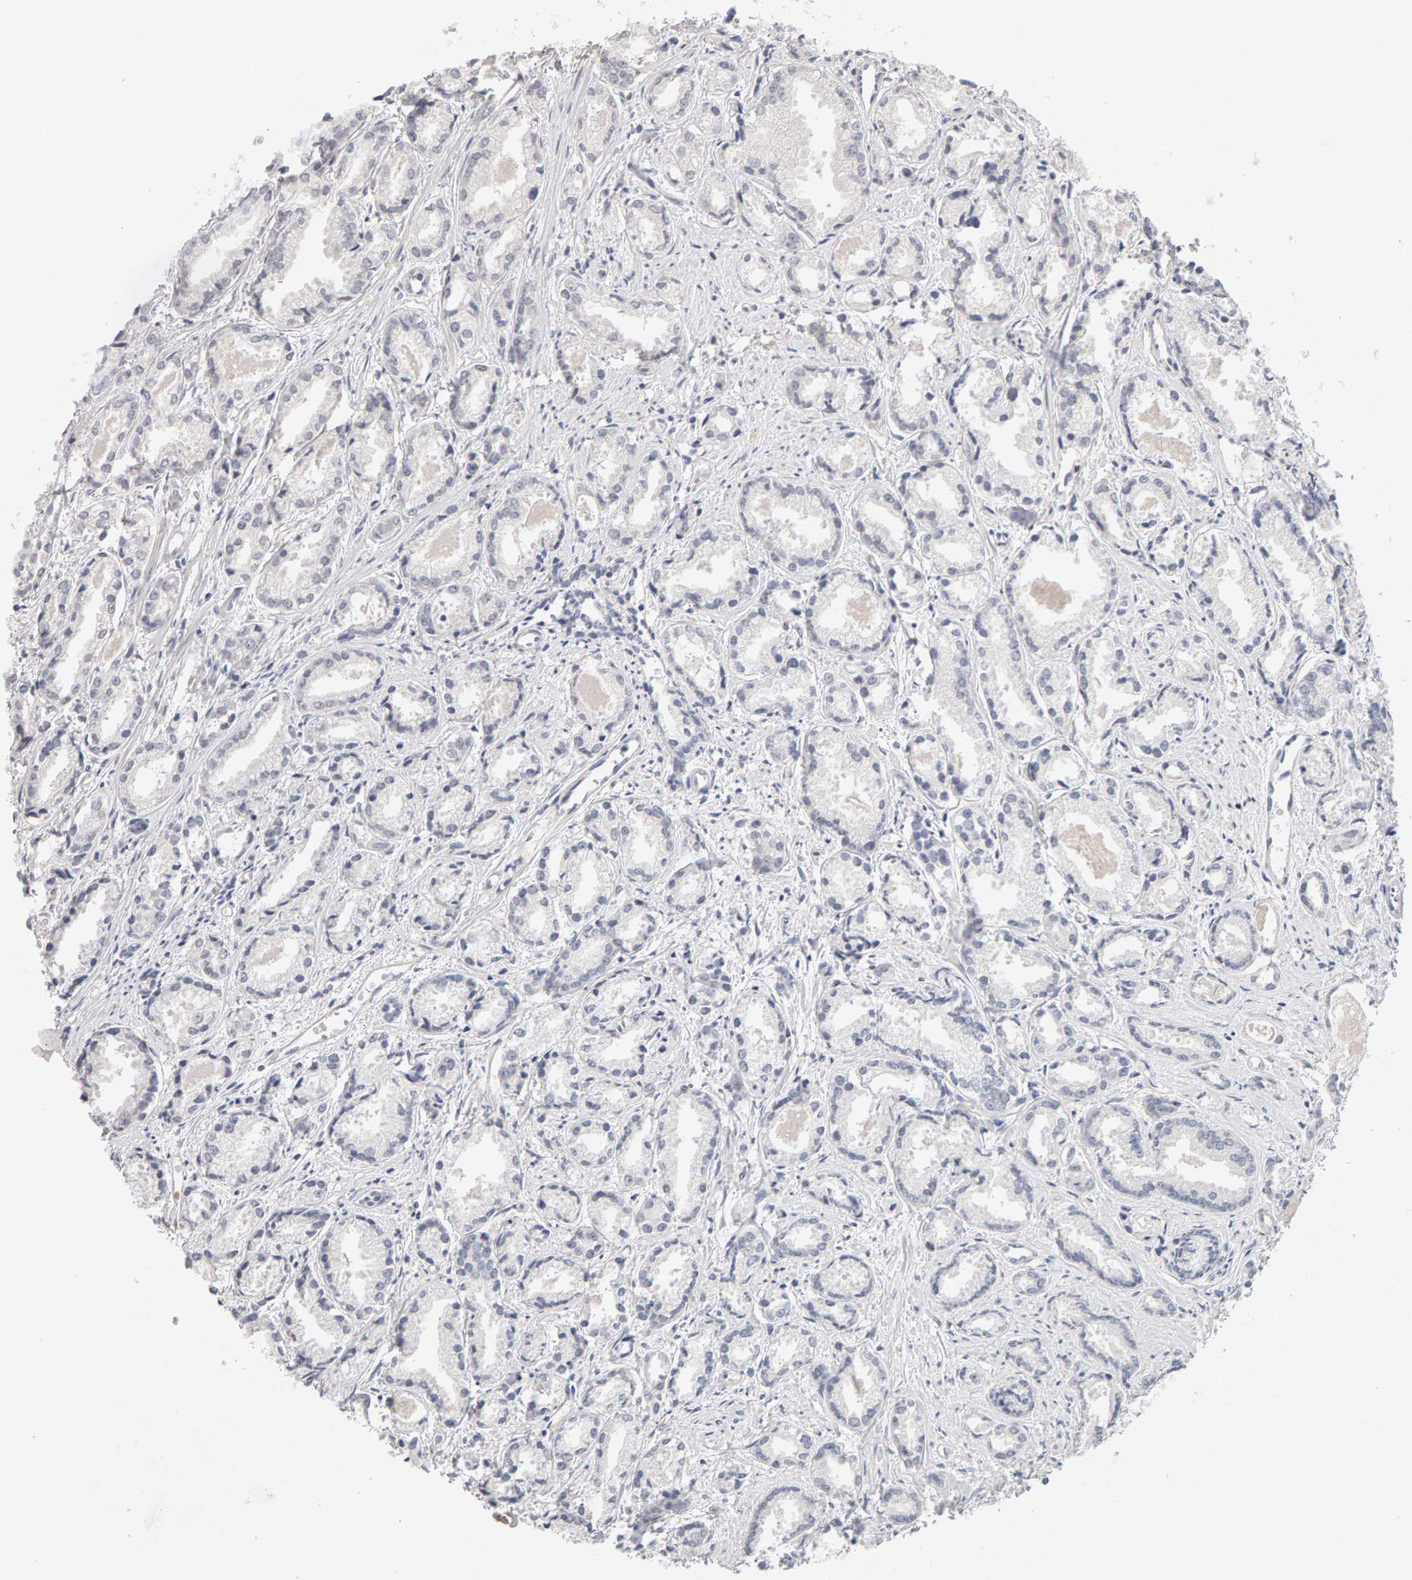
{"staining": {"intensity": "negative", "quantity": "none", "location": "none"}, "tissue": "prostate cancer", "cell_type": "Tumor cells", "image_type": "cancer", "snomed": [{"axis": "morphology", "description": "Adenocarcinoma, Low grade"}, {"axis": "topography", "description": "Prostate"}], "caption": "High magnification brightfield microscopy of prostate low-grade adenocarcinoma stained with DAB (3,3'-diaminobenzidine) (brown) and counterstained with hematoxylin (blue): tumor cells show no significant staining. (Stains: DAB immunohistochemistry with hematoxylin counter stain, Microscopy: brightfield microscopy at high magnification).", "gene": "HNF4A", "patient": {"sex": "male", "age": 72}}